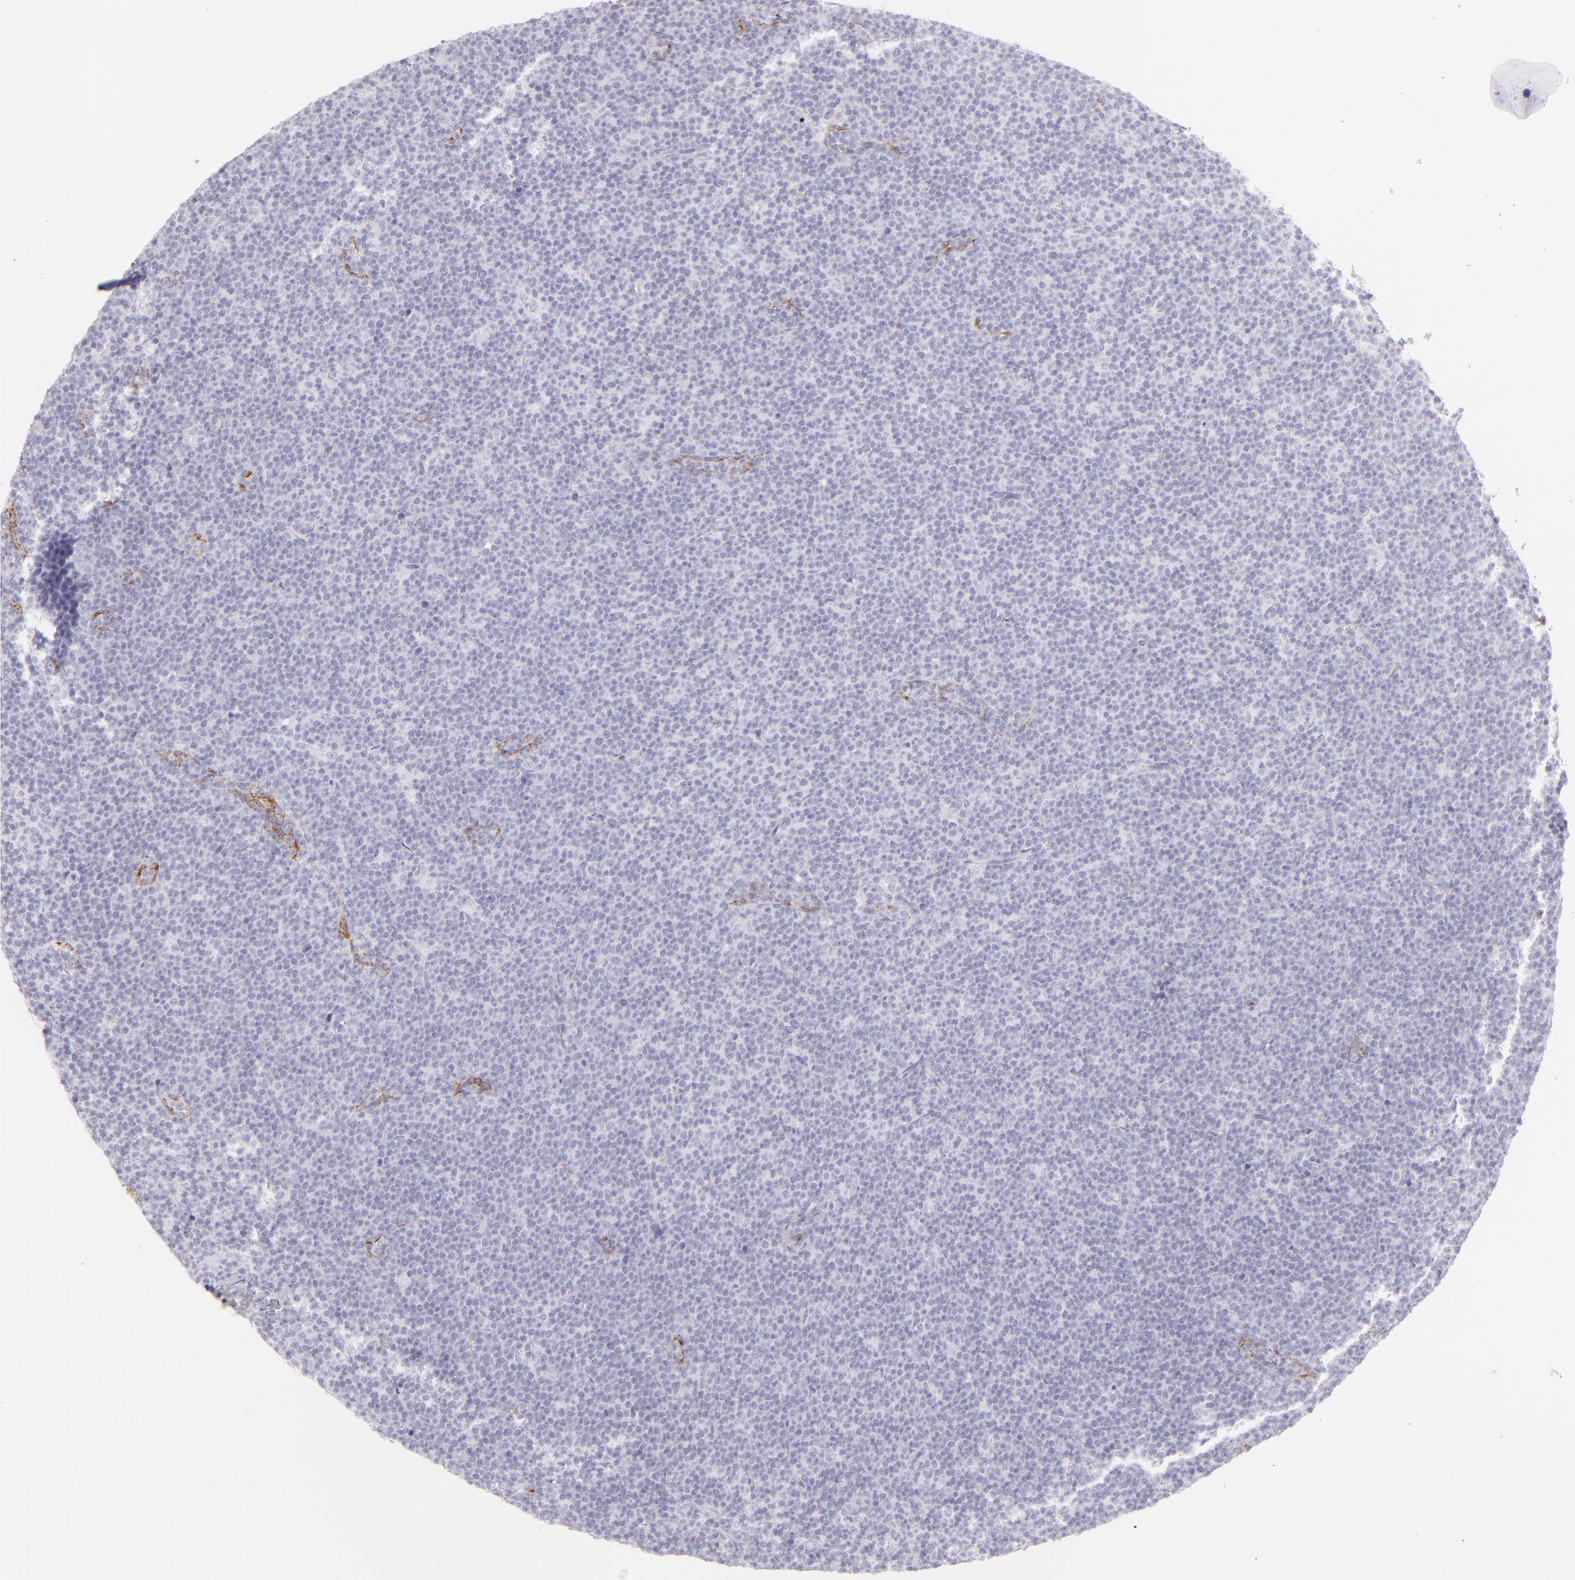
{"staining": {"intensity": "negative", "quantity": "none", "location": "none"}, "tissue": "lymphoma", "cell_type": "Tumor cells", "image_type": "cancer", "snomed": [{"axis": "morphology", "description": "Malignant lymphoma, non-Hodgkin's type, High grade"}, {"axis": "topography", "description": "Lymph node"}], "caption": "The histopathology image displays no staining of tumor cells in lymphoma. (Brightfield microscopy of DAB (3,3'-diaminobenzidine) IHC at high magnification).", "gene": "SELP", "patient": {"sex": "female", "age": 58}}